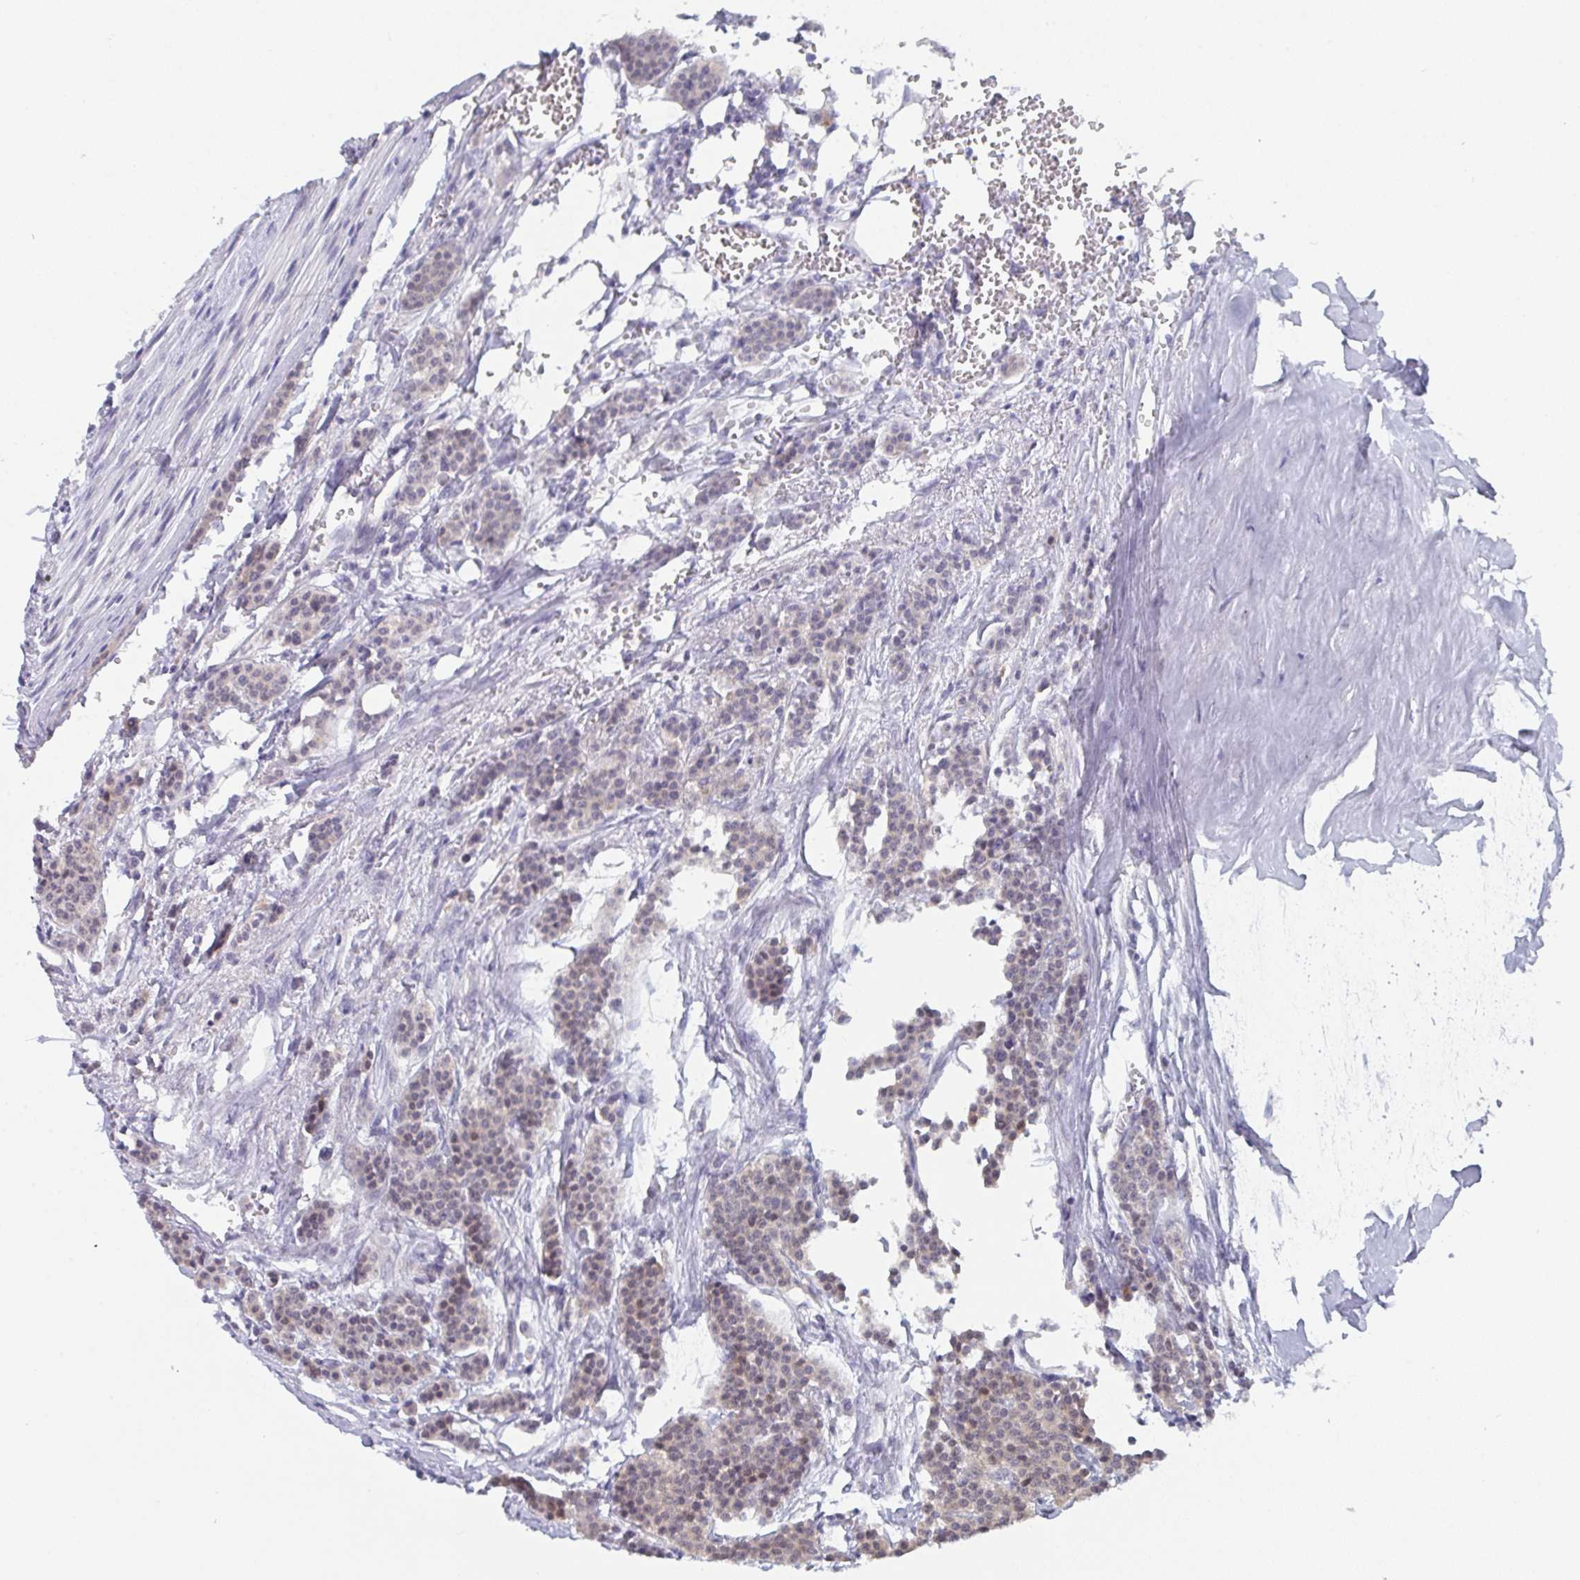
{"staining": {"intensity": "negative", "quantity": "none", "location": "none"}, "tissue": "carcinoid", "cell_type": "Tumor cells", "image_type": "cancer", "snomed": [{"axis": "morphology", "description": "Carcinoid, malignant, NOS"}, {"axis": "topography", "description": "Small intestine"}], "caption": "Immunohistochemistry image of human carcinoid stained for a protein (brown), which exhibits no positivity in tumor cells.", "gene": "PTPRD", "patient": {"sex": "male", "age": 63}}